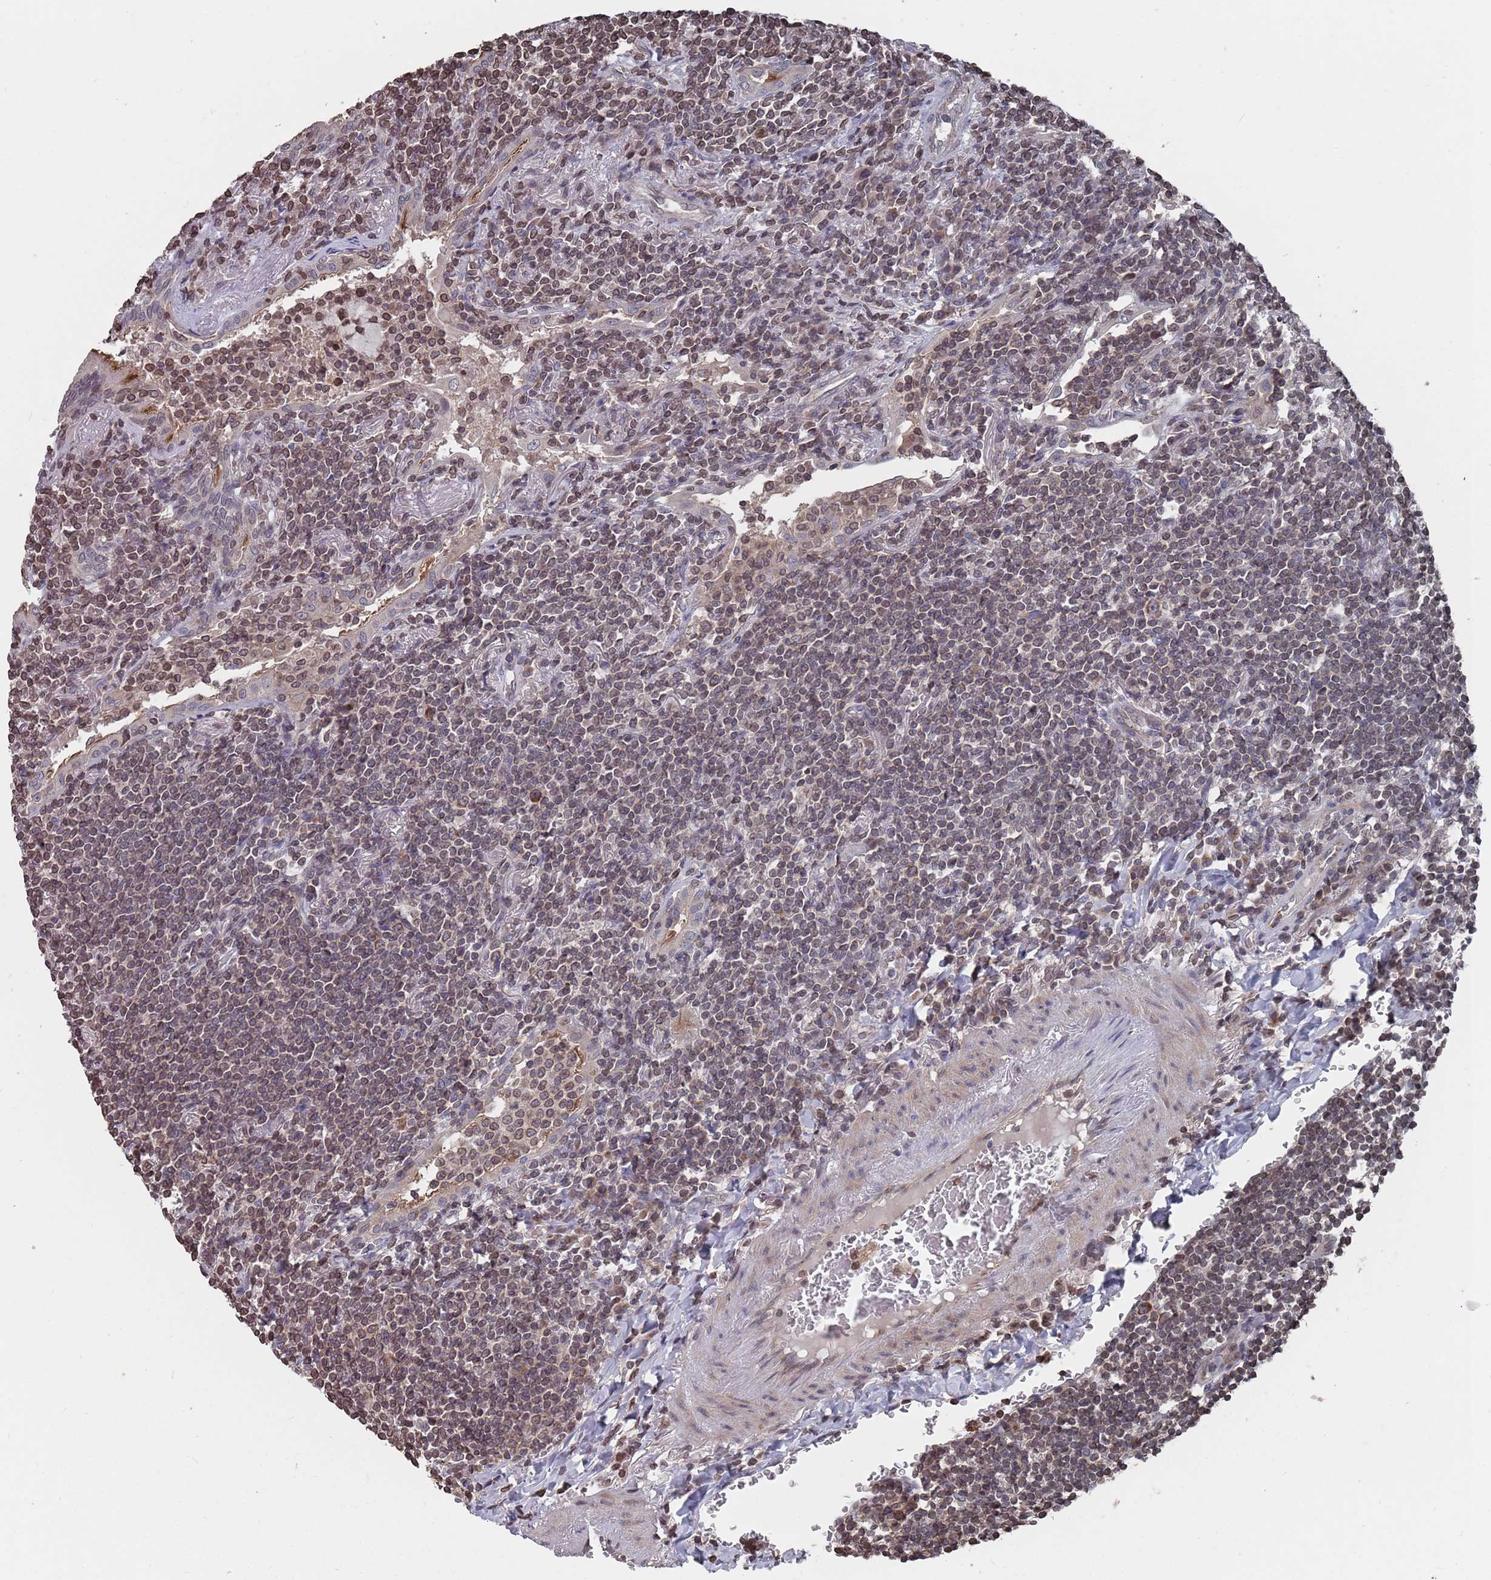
{"staining": {"intensity": "moderate", "quantity": "<25%", "location": "nuclear"}, "tissue": "lymphoma", "cell_type": "Tumor cells", "image_type": "cancer", "snomed": [{"axis": "morphology", "description": "Malignant lymphoma, non-Hodgkin's type, Low grade"}, {"axis": "topography", "description": "Lung"}], "caption": "Lymphoma tissue demonstrates moderate nuclear staining in about <25% of tumor cells Immunohistochemistry stains the protein of interest in brown and the nuclei are stained blue.", "gene": "SDHAF3", "patient": {"sex": "female", "age": 71}}